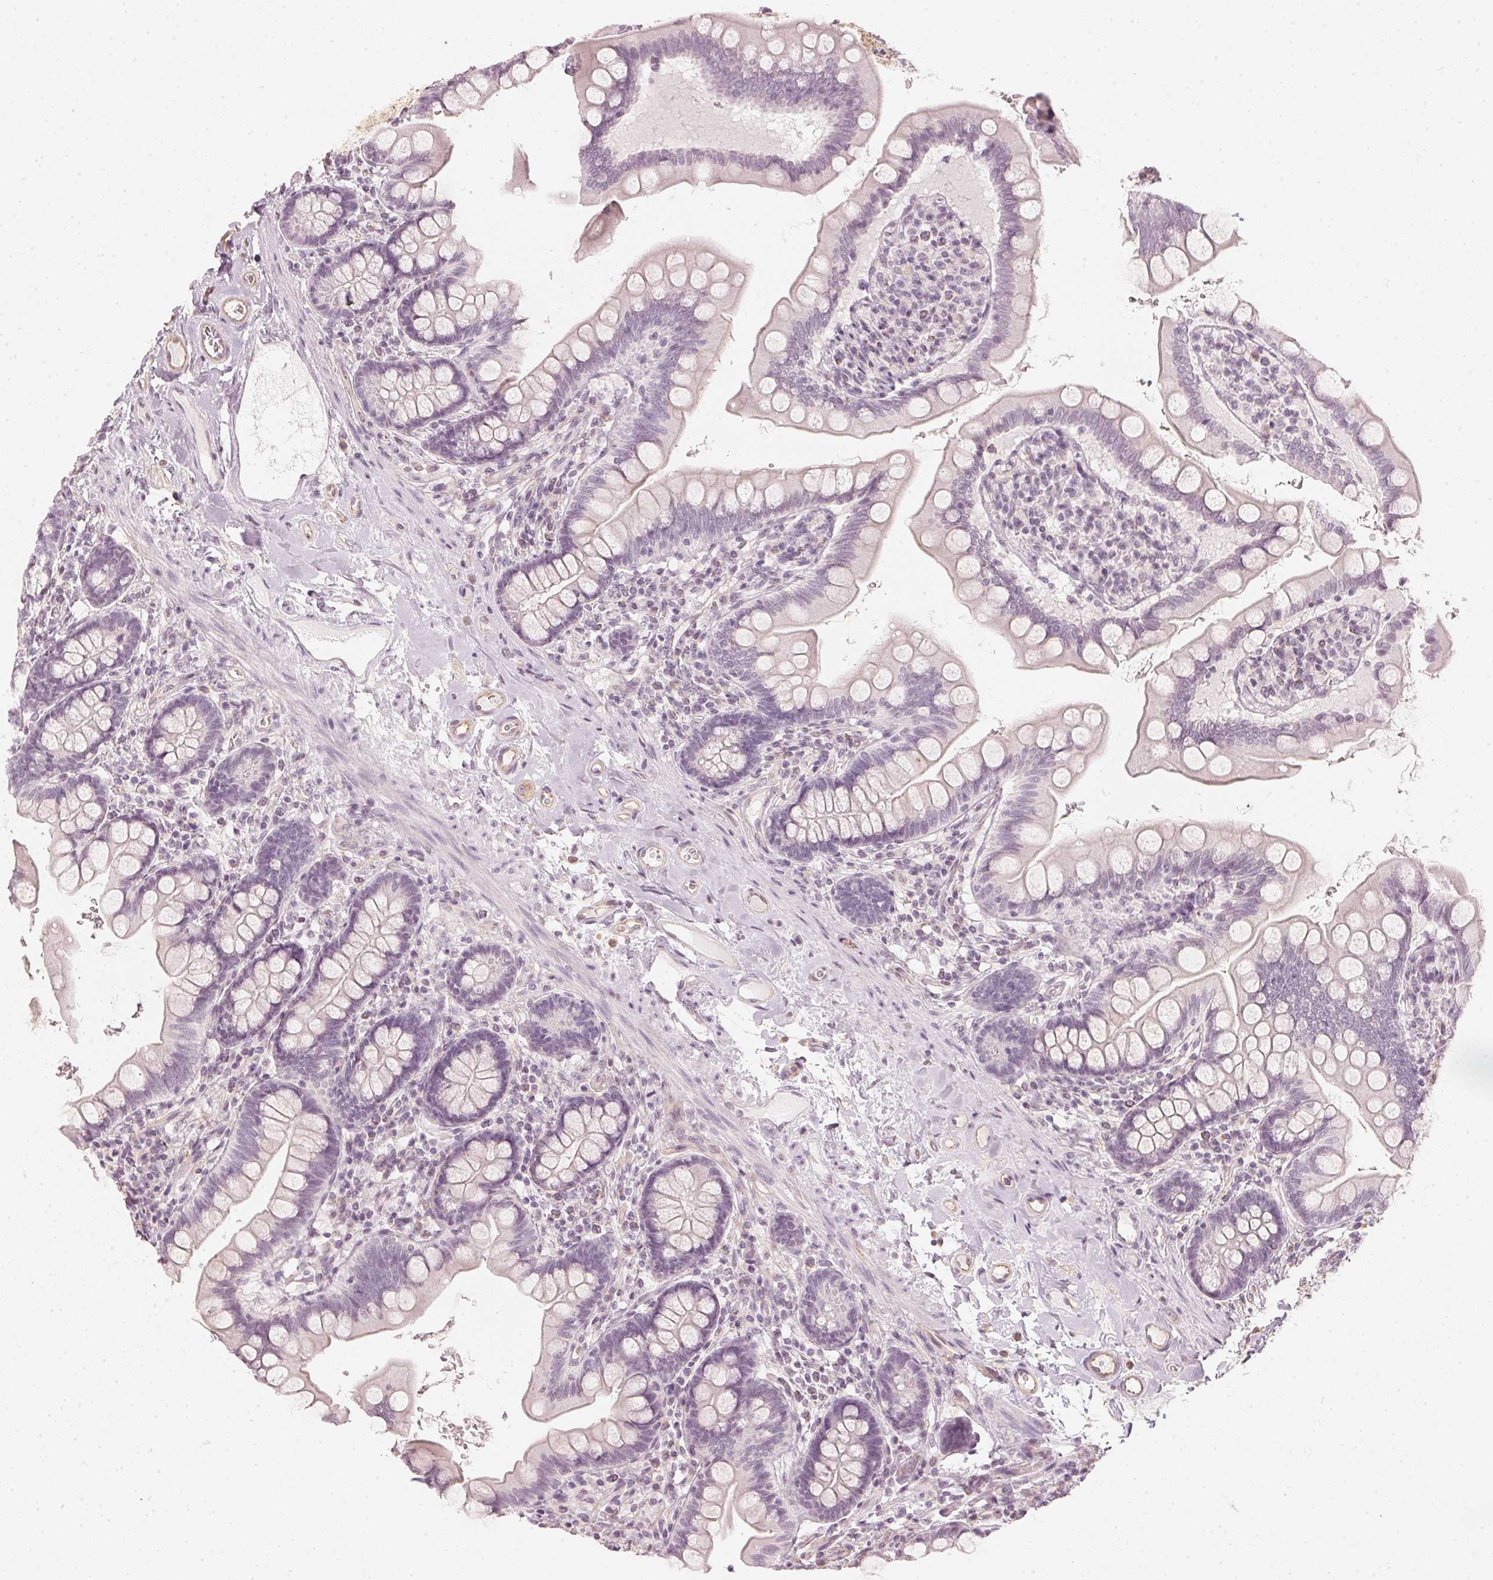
{"staining": {"intensity": "negative", "quantity": "none", "location": "none"}, "tissue": "small intestine", "cell_type": "Glandular cells", "image_type": "normal", "snomed": [{"axis": "morphology", "description": "Normal tissue, NOS"}, {"axis": "topography", "description": "Small intestine"}], "caption": "A high-resolution micrograph shows IHC staining of normal small intestine, which displays no significant expression in glandular cells.", "gene": "APLP1", "patient": {"sex": "female", "age": 56}}